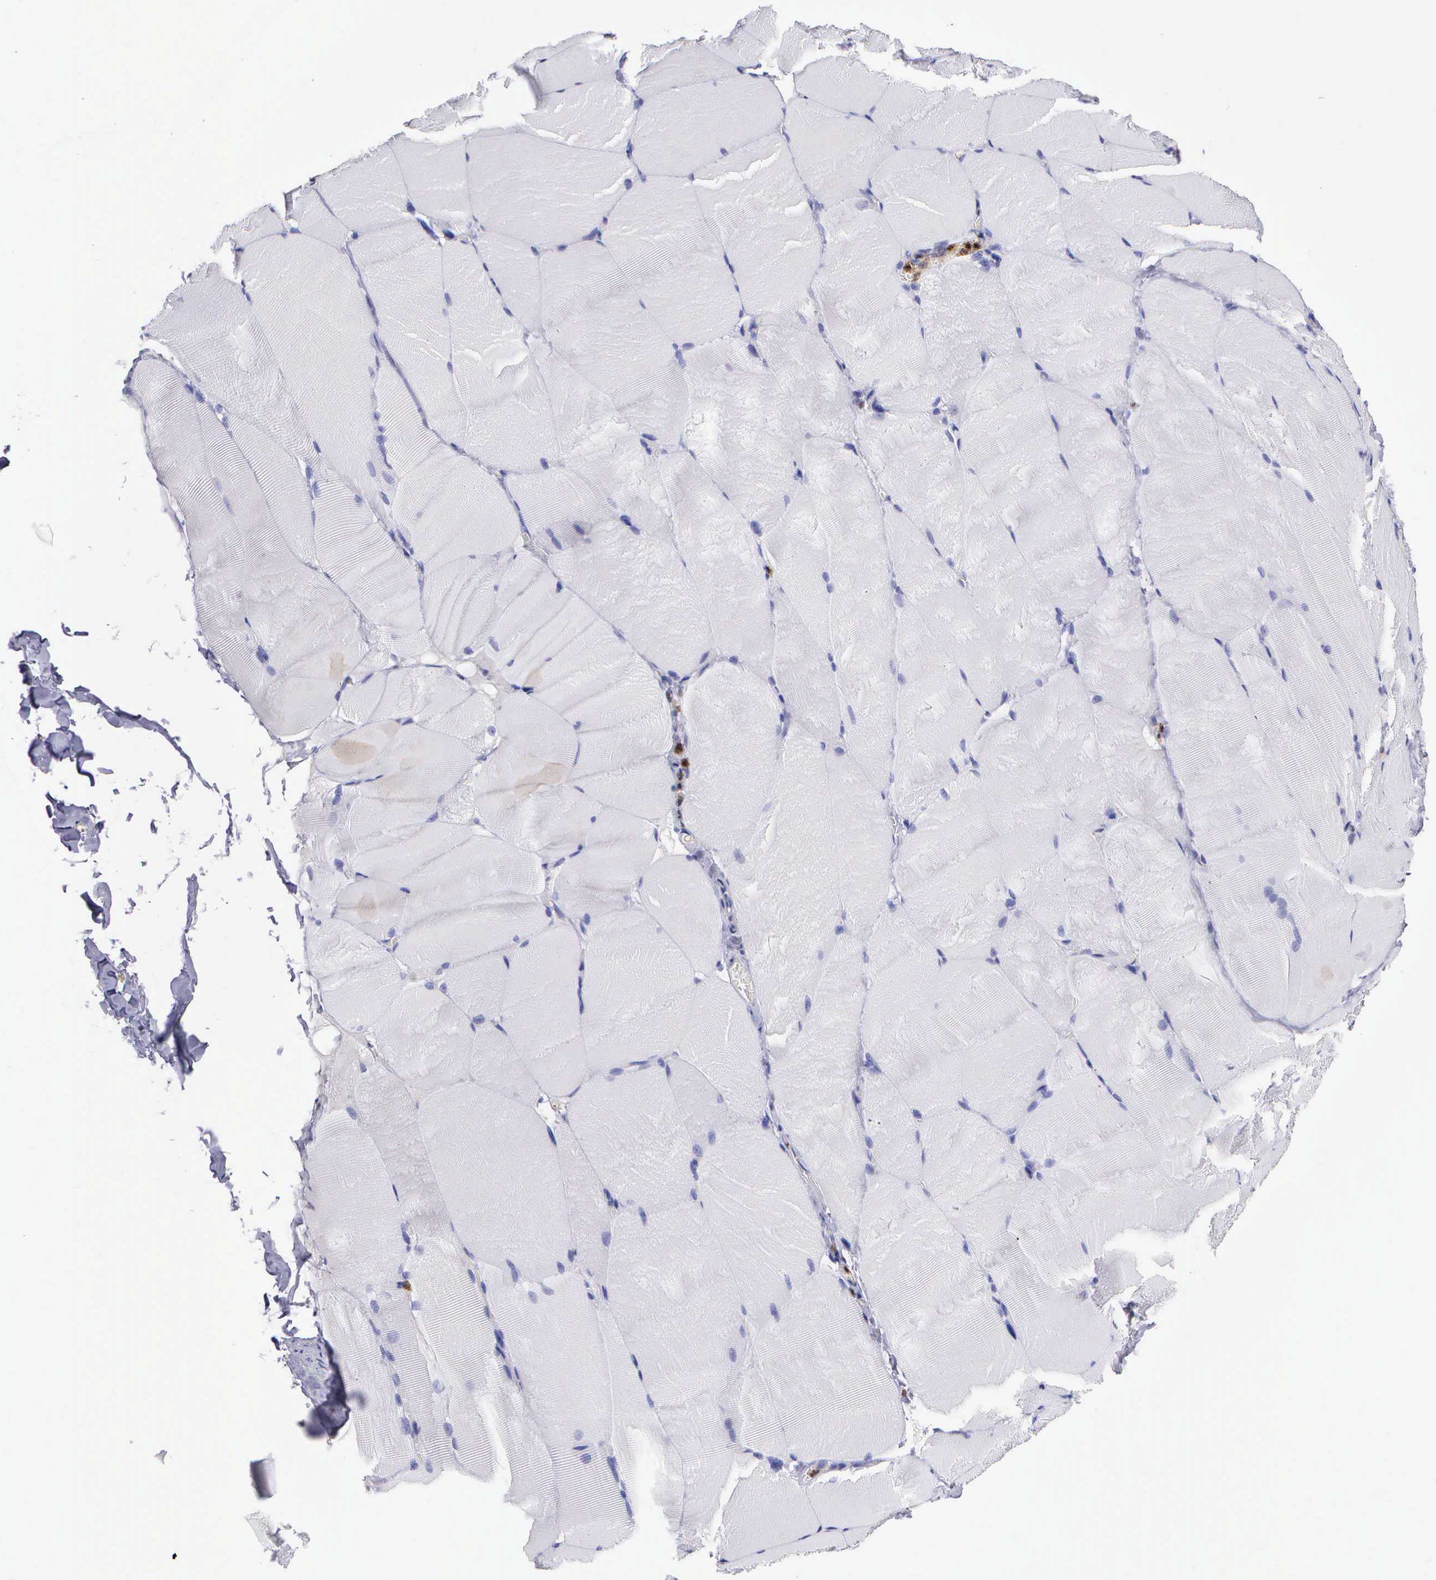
{"staining": {"intensity": "negative", "quantity": "none", "location": "none"}, "tissue": "skeletal muscle", "cell_type": "Myocytes", "image_type": "normal", "snomed": [{"axis": "morphology", "description": "Normal tissue, NOS"}, {"axis": "topography", "description": "Skeletal muscle"}], "caption": "Myocytes show no significant protein staining in unremarkable skeletal muscle. Brightfield microscopy of IHC stained with DAB (3,3'-diaminobenzidine) (brown) and hematoxylin (blue), captured at high magnification.", "gene": "SRGN", "patient": {"sex": "male", "age": 71}}